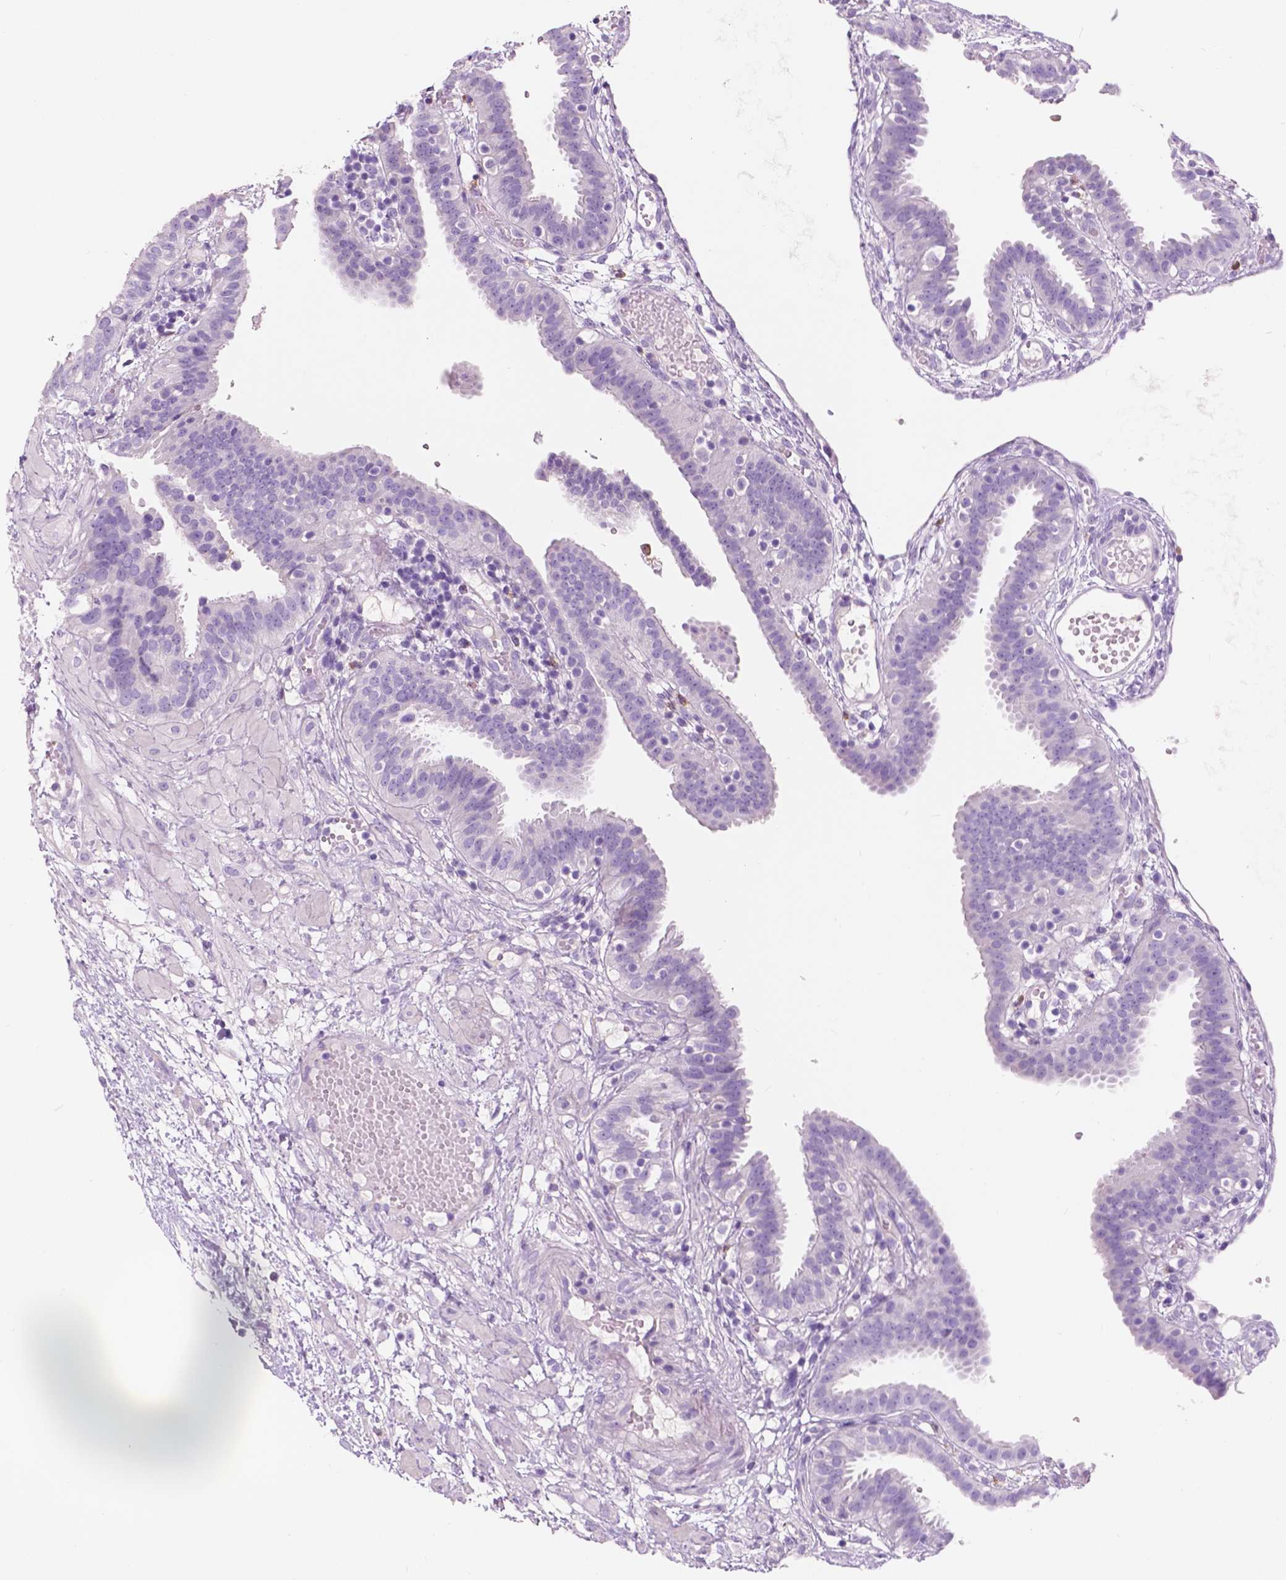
{"staining": {"intensity": "negative", "quantity": "none", "location": "none"}, "tissue": "fallopian tube", "cell_type": "Glandular cells", "image_type": "normal", "snomed": [{"axis": "morphology", "description": "Normal tissue, NOS"}, {"axis": "topography", "description": "Fallopian tube"}], "caption": "Photomicrograph shows no protein expression in glandular cells of normal fallopian tube. (DAB (3,3'-diaminobenzidine) immunohistochemistry (IHC), high magnification).", "gene": "CUZD1", "patient": {"sex": "female", "age": 37}}